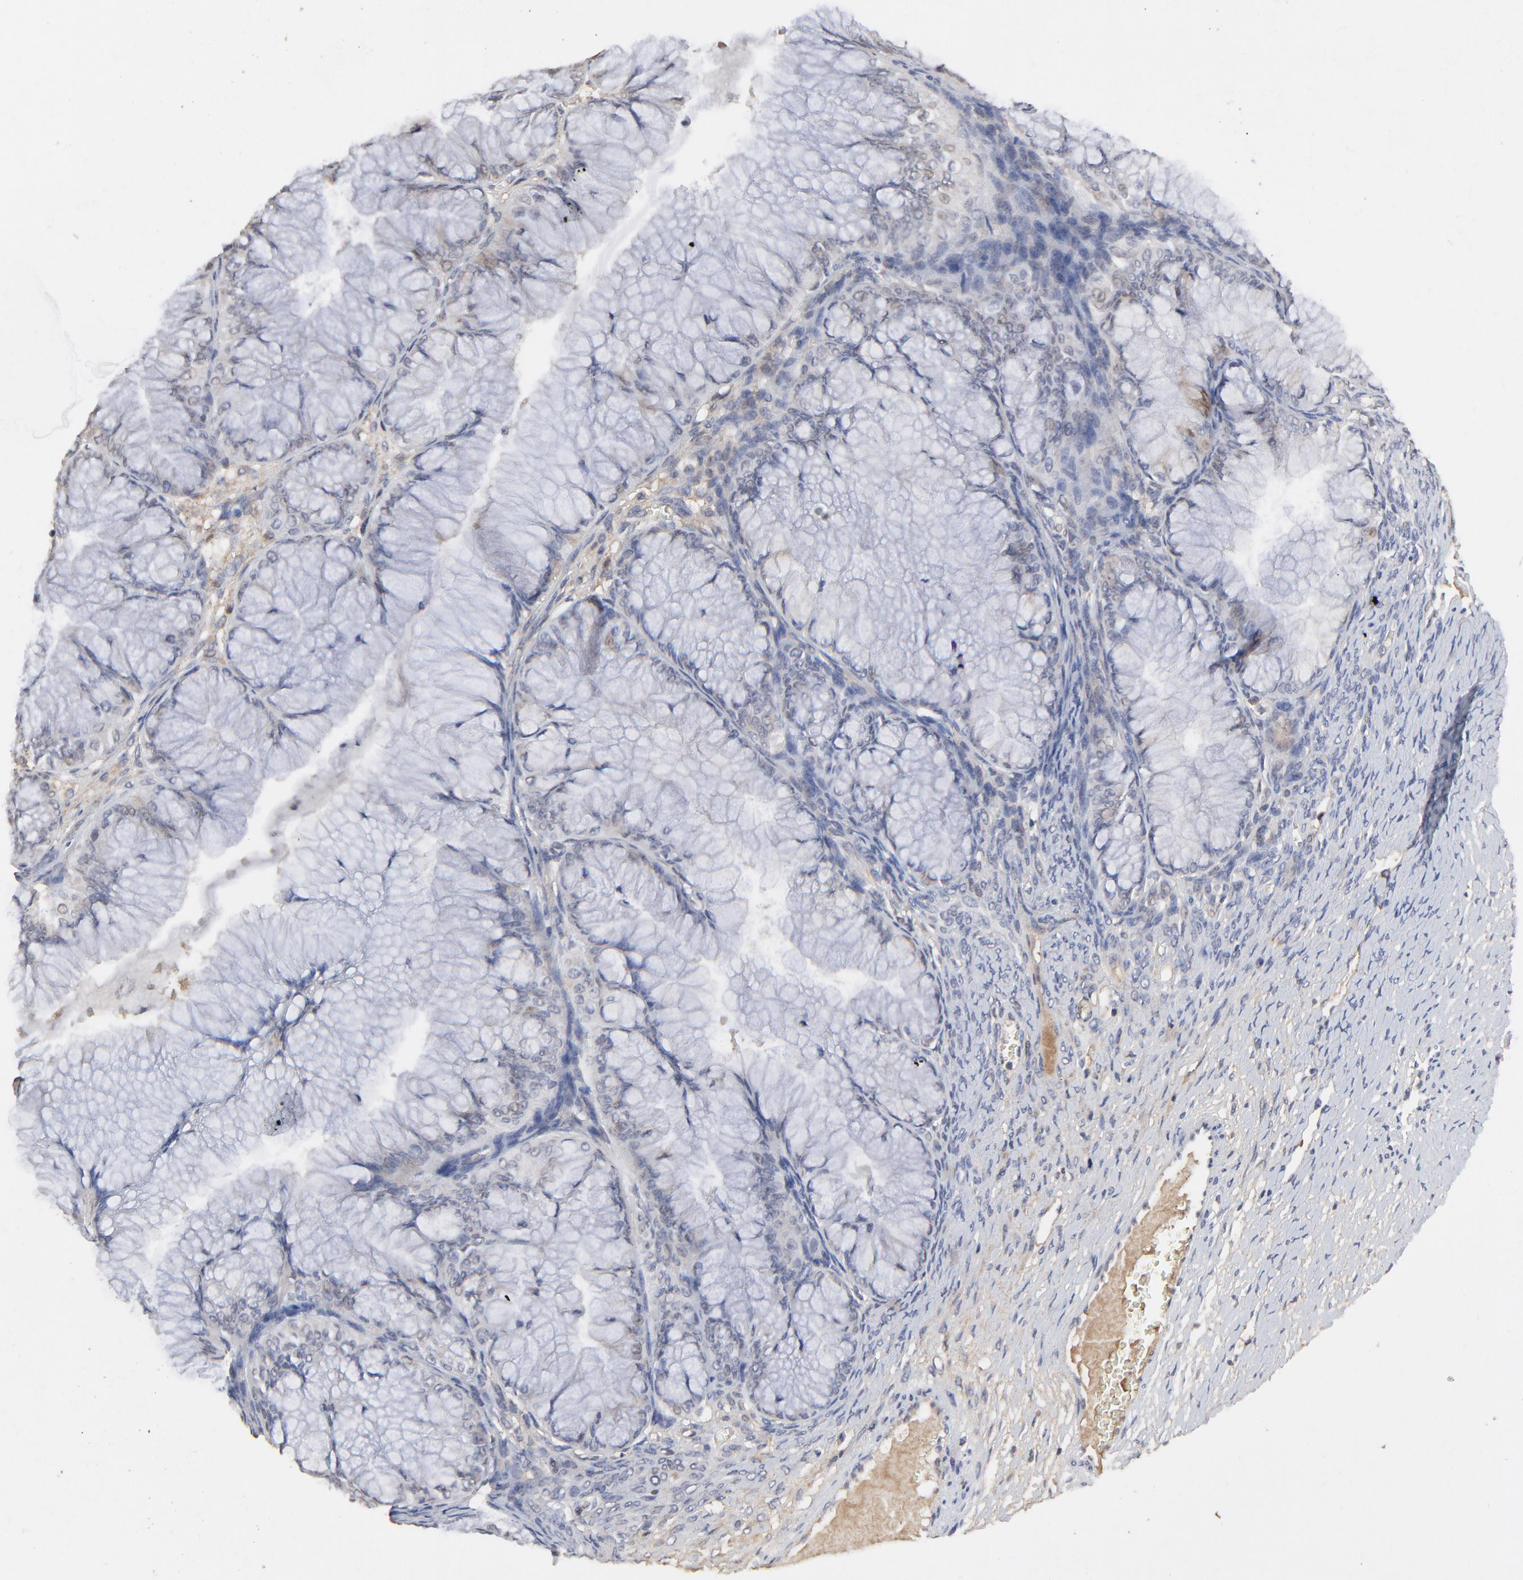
{"staining": {"intensity": "weak", "quantity": "<25%", "location": "cytoplasmic/membranous"}, "tissue": "ovarian cancer", "cell_type": "Tumor cells", "image_type": "cancer", "snomed": [{"axis": "morphology", "description": "Cystadenocarcinoma, mucinous, NOS"}, {"axis": "topography", "description": "Ovary"}], "caption": "This histopathology image is of mucinous cystadenocarcinoma (ovarian) stained with immunohistochemistry (IHC) to label a protein in brown with the nuclei are counter-stained blue. There is no staining in tumor cells.", "gene": "VPREB3", "patient": {"sex": "female", "age": 63}}